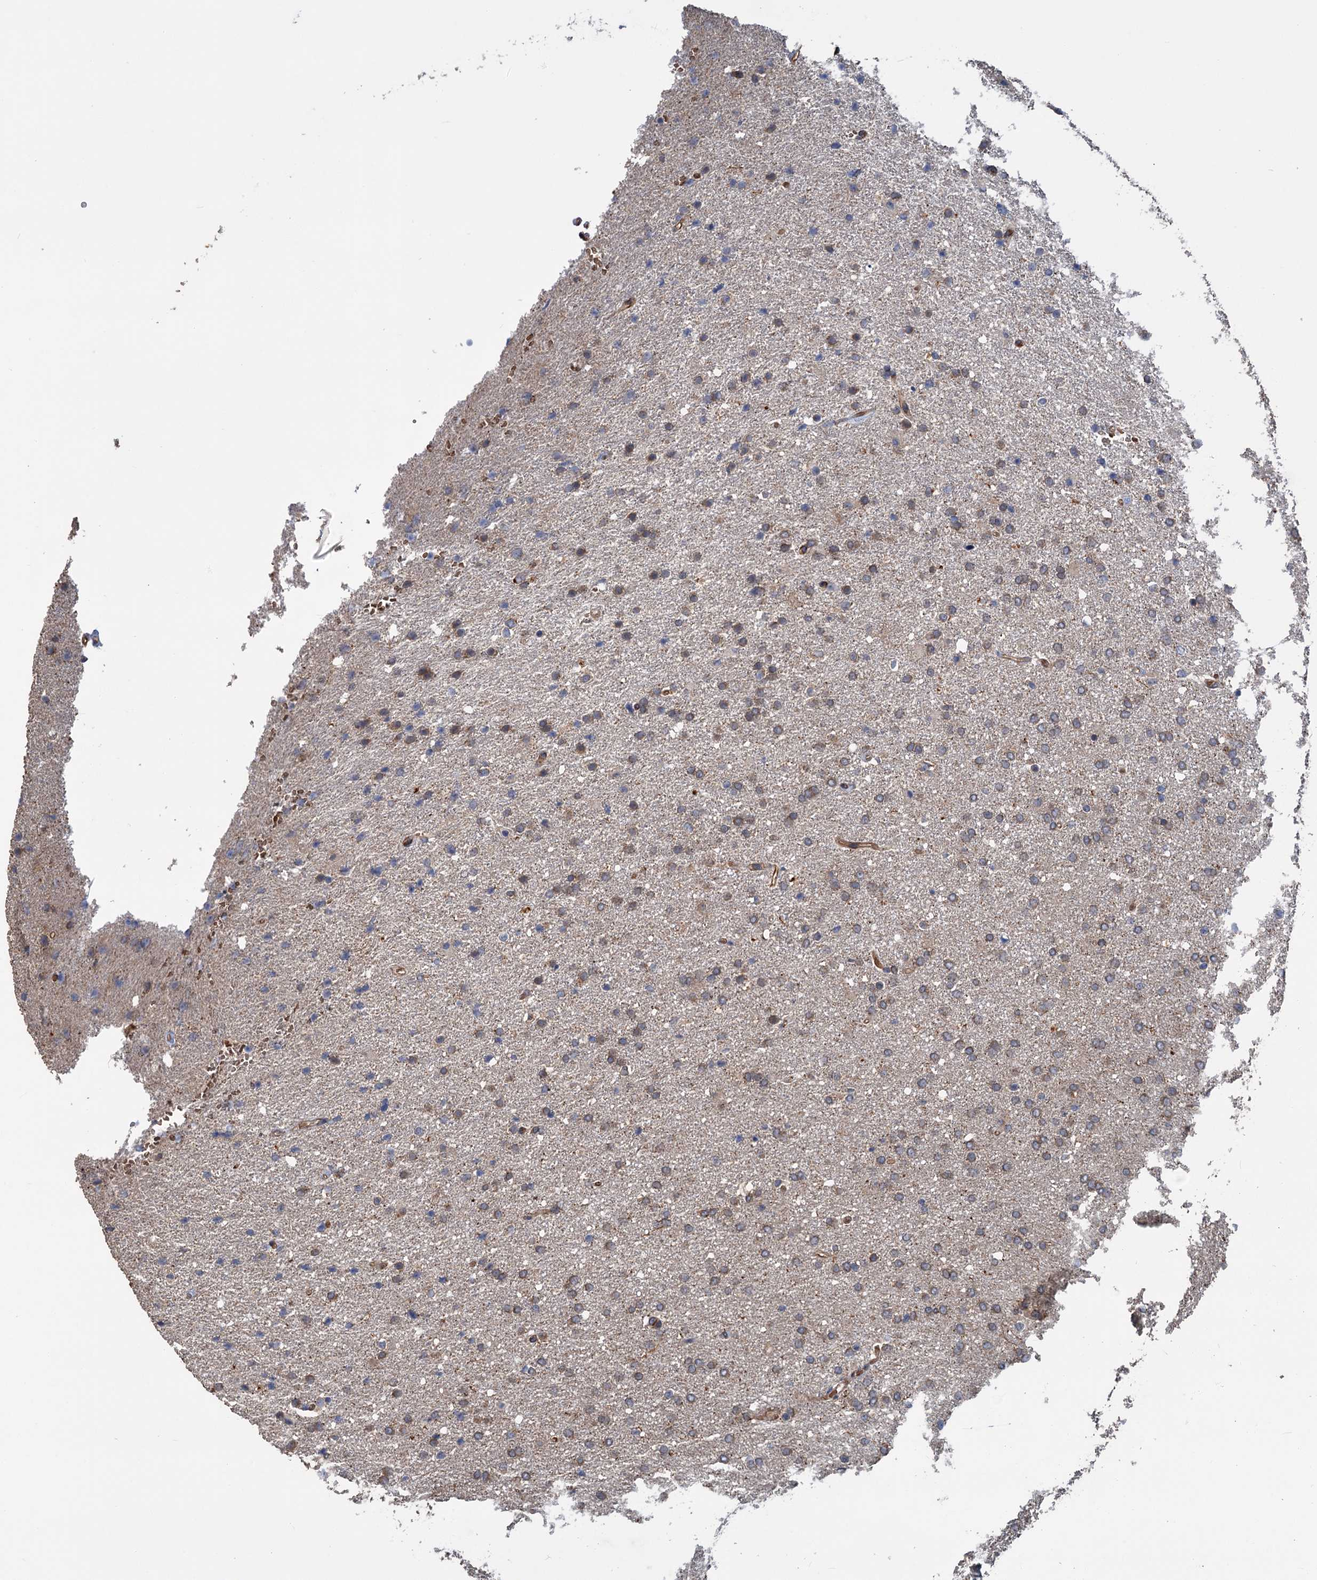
{"staining": {"intensity": "moderate", "quantity": "25%-75%", "location": "cytoplasmic/membranous"}, "tissue": "glioma", "cell_type": "Tumor cells", "image_type": "cancer", "snomed": [{"axis": "morphology", "description": "Glioma, malignant, High grade"}, {"axis": "topography", "description": "Brain"}], "caption": "Glioma stained for a protein exhibits moderate cytoplasmic/membranous positivity in tumor cells.", "gene": "PKN2", "patient": {"sex": "male", "age": 72}}